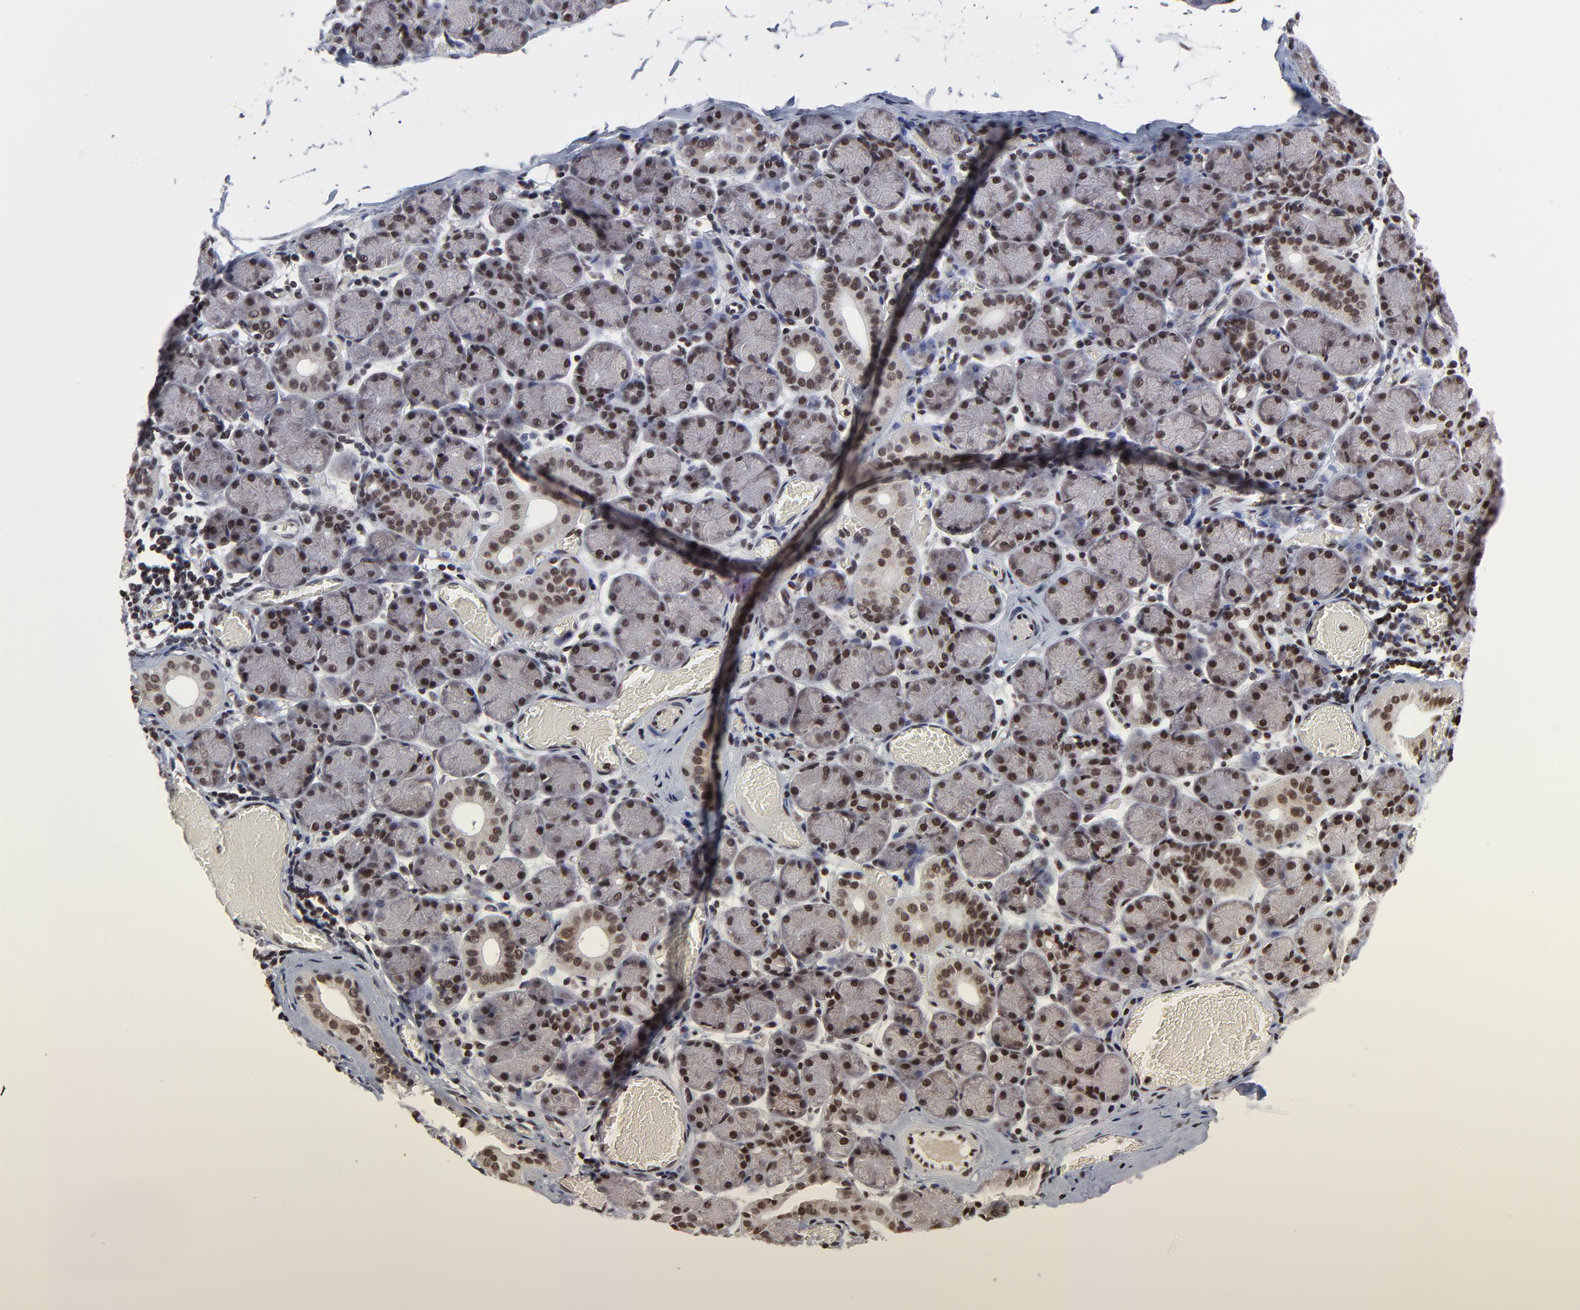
{"staining": {"intensity": "strong", "quantity": ">75%", "location": "nuclear"}, "tissue": "salivary gland", "cell_type": "Glandular cells", "image_type": "normal", "snomed": [{"axis": "morphology", "description": "Normal tissue, NOS"}, {"axis": "topography", "description": "Salivary gland"}], "caption": "Protein positivity by immunohistochemistry (IHC) demonstrates strong nuclear staining in approximately >75% of glandular cells in benign salivary gland.", "gene": "ZNF777", "patient": {"sex": "female", "age": 24}}